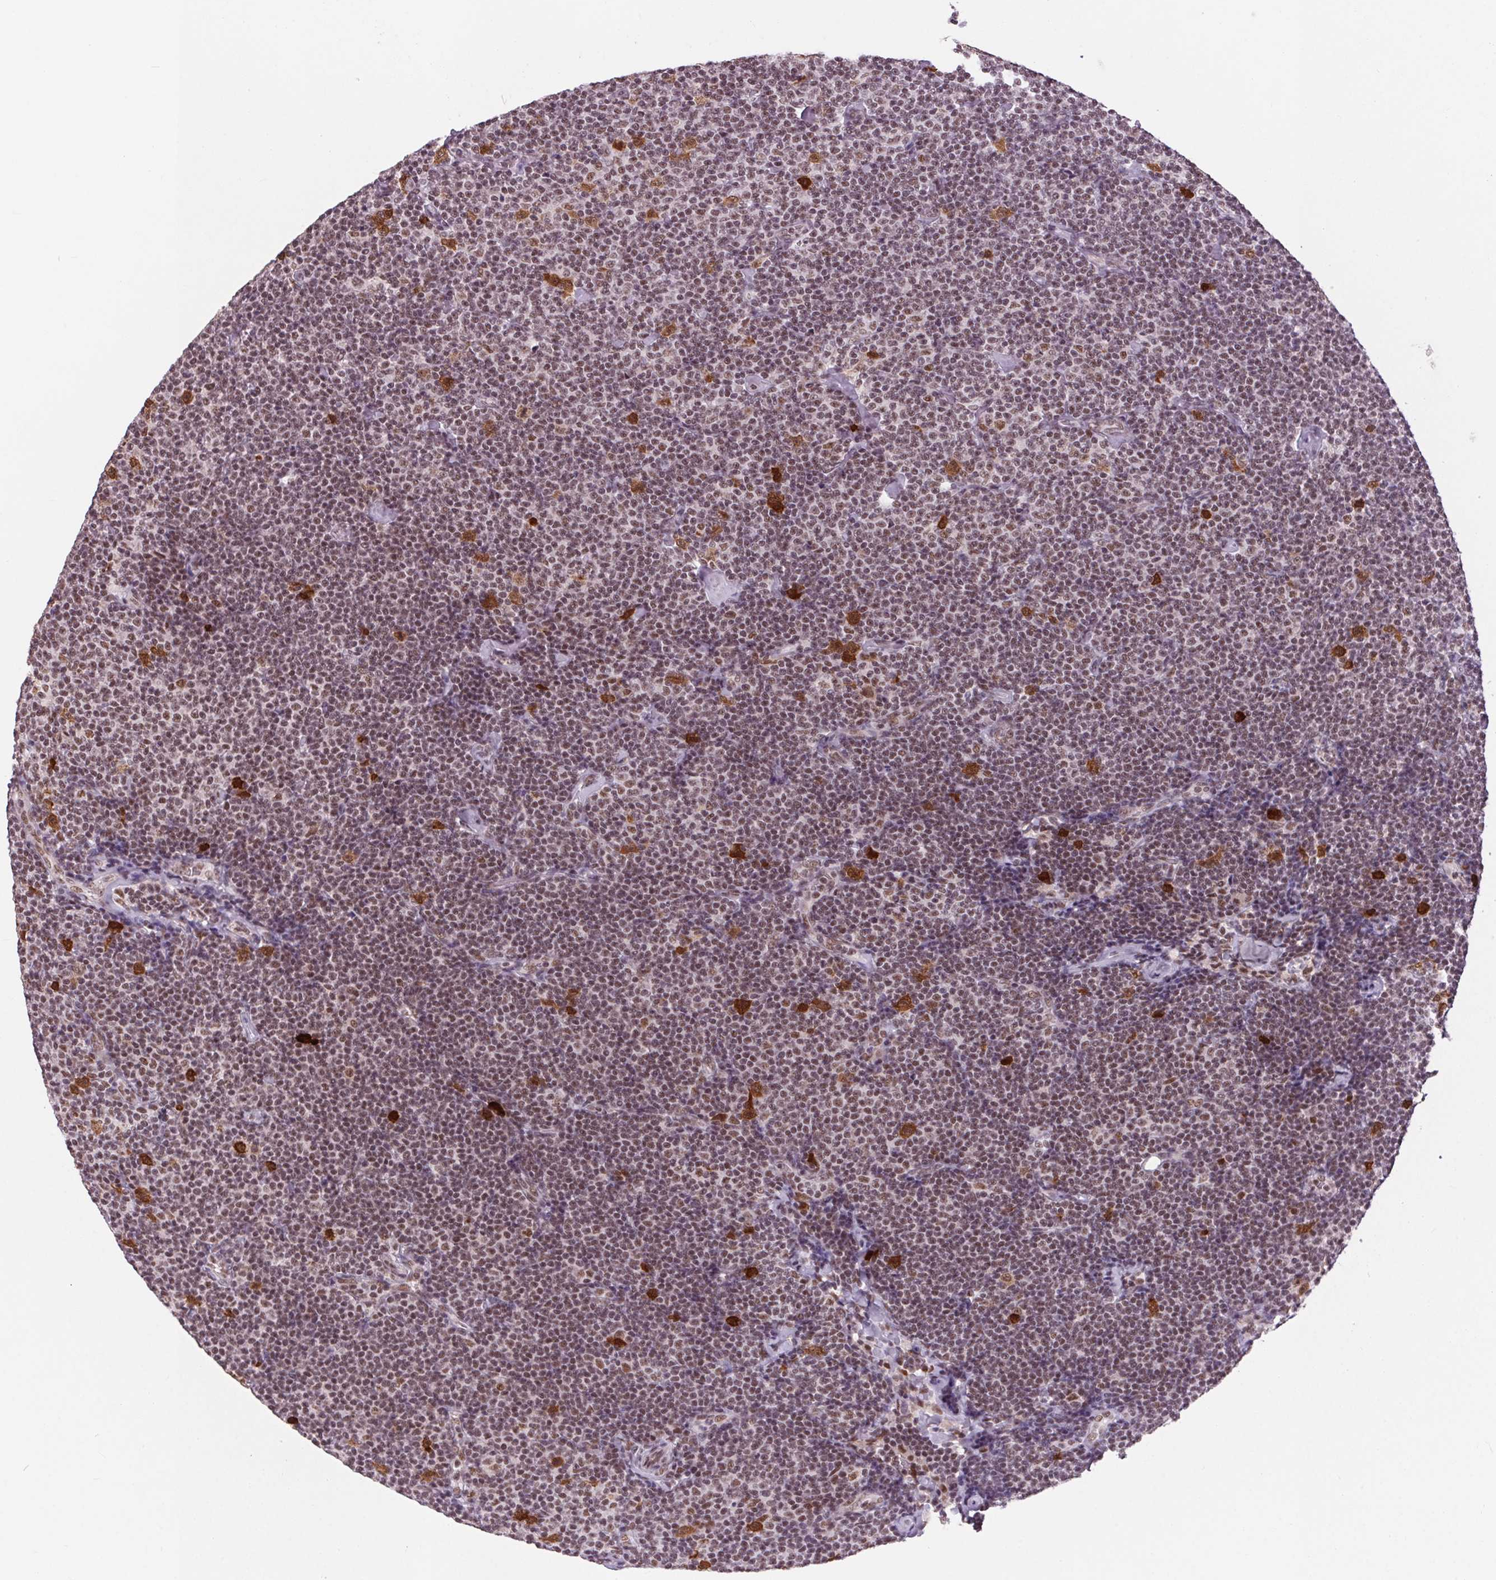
{"staining": {"intensity": "moderate", "quantity": ">75%", "location": "nuclear"}, "tissue": "lymphoma", "cell_type": "Tumor cells", "image_type": "cancer", "snomed": [{"axis": "morphology", "description": "Malignant lymphoma, non-Hodgkin's type, Low grade"}, {"axis": "topography", "description": "Lymph node"}], "caption": "A brown stain labels moderate nuclear positivity of a protein in lymphoma tumor cells.", "gene": "CD2BP2", "patient": {"sex": "male", "age": 81}}